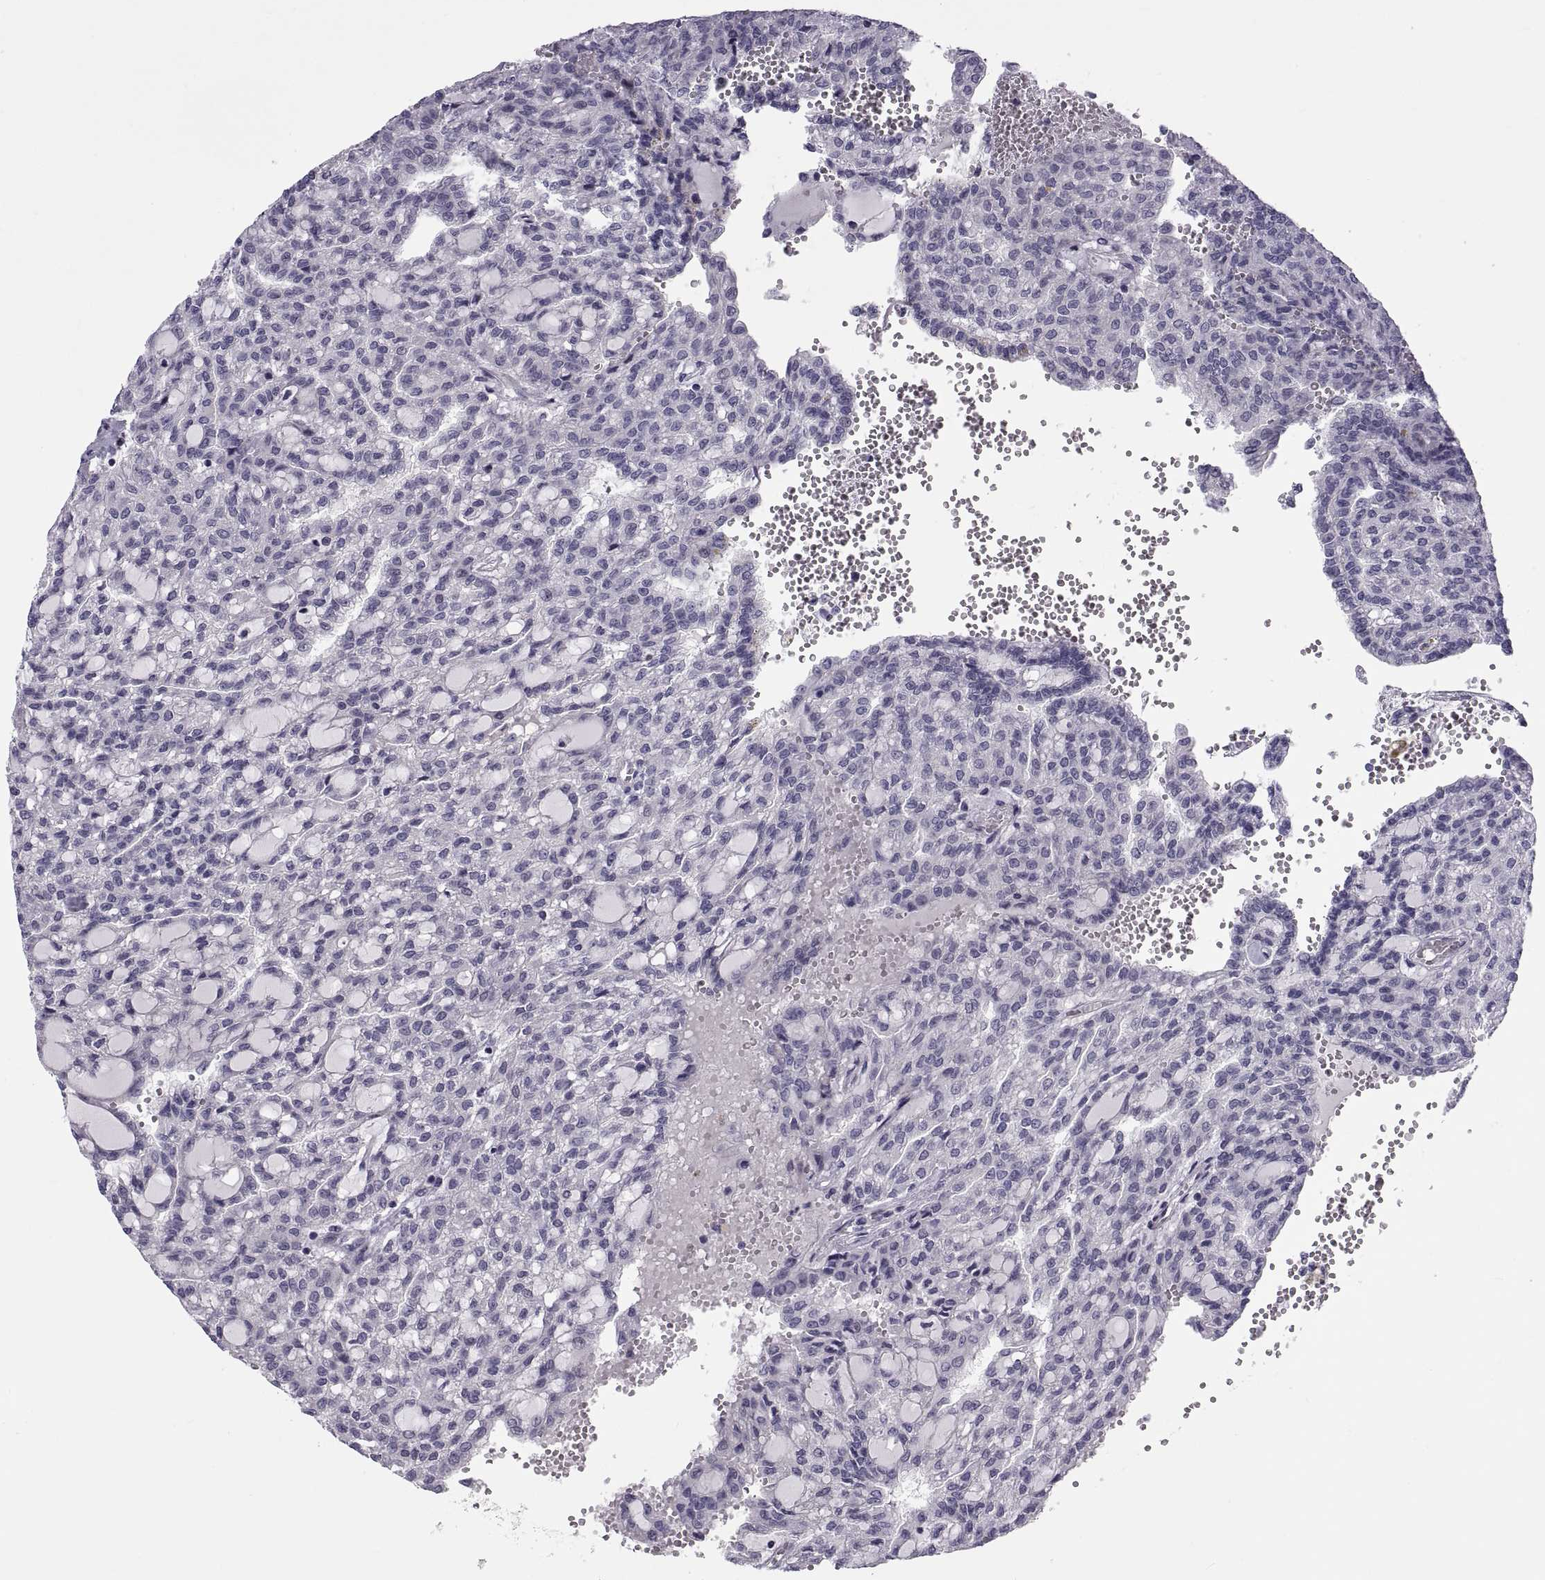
{"staining": {"intensity": "negative", "quantity": "none", "location": "none"}, "tissue": "renal cancer", "cell_type": "Tumor cells", "image_type": "cancer", "snomed": [{"axis": "morphology", "description": "Adenocarcinoma, NOS"}, {"axis": "topography", "description": "Kidney"}], "caption": "Immunohistochemical staining of human renal cancer (adenocarcinoma) shows no significant staining in tumor cells.", "gene": "TMEM158", "patient": {"sex": "male", "age": 63}}